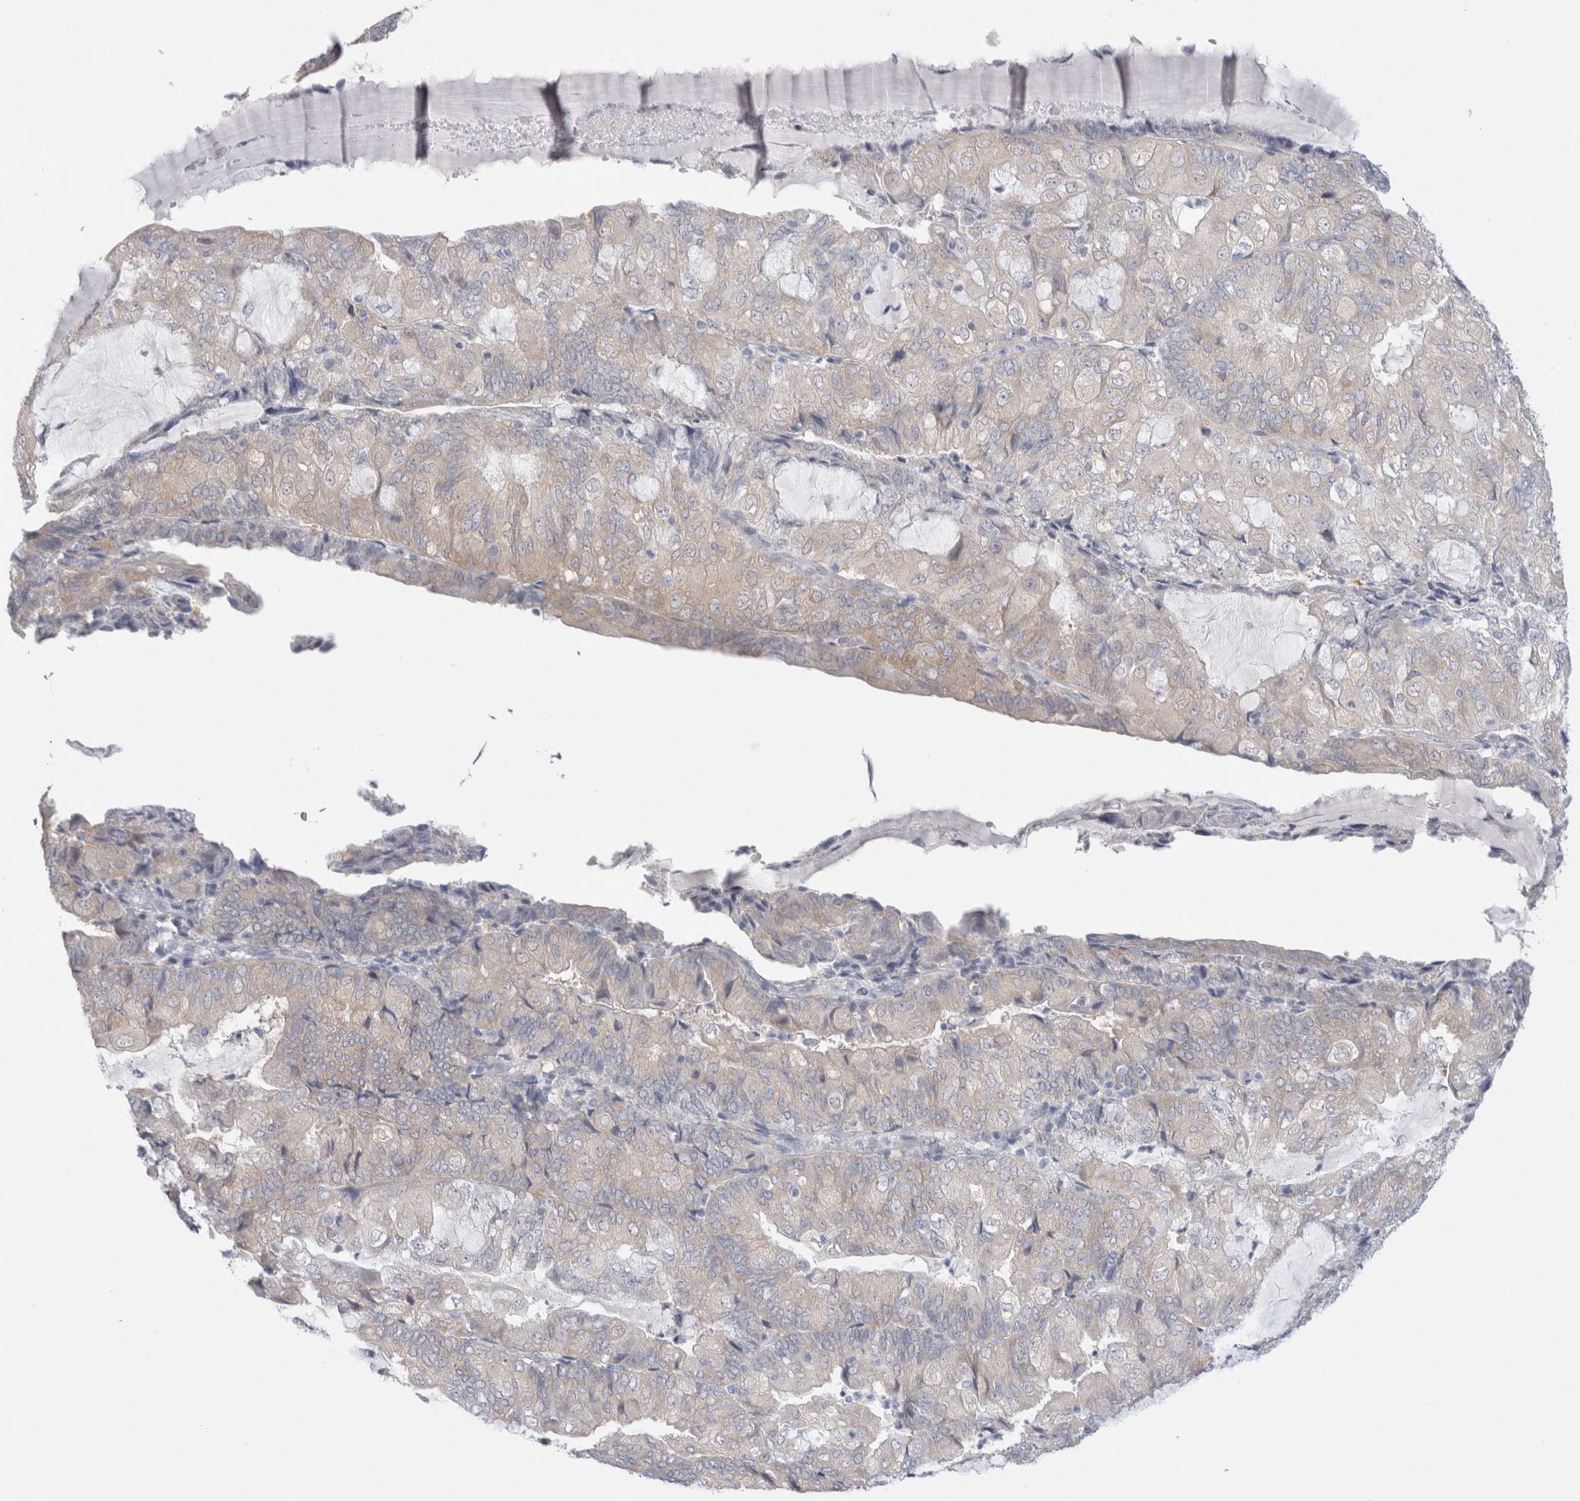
{"staining": {"intensity": "weak", "quantity": "<25%", "location": "cytoplasmic/membranous"}, "tissue": "endometrial cancer", "cell_type": "Tumor cells", "image_type": "cancer", "snomed": [{"axis": "morphology", "description": "Adenocarcinoma, NOS"}, {"axis": "topography", "description": "Endometrium"}], "caption": "Immunohistochemistry (IHC) photomicrograph of endometrial cancer stained for a protein (brown), which exhibits no positivity in tumor cells. (DAB immunohistochemistry, high magnification).", "gene": "WIPF2", "patient": {"sex": "female", "age": 81}}